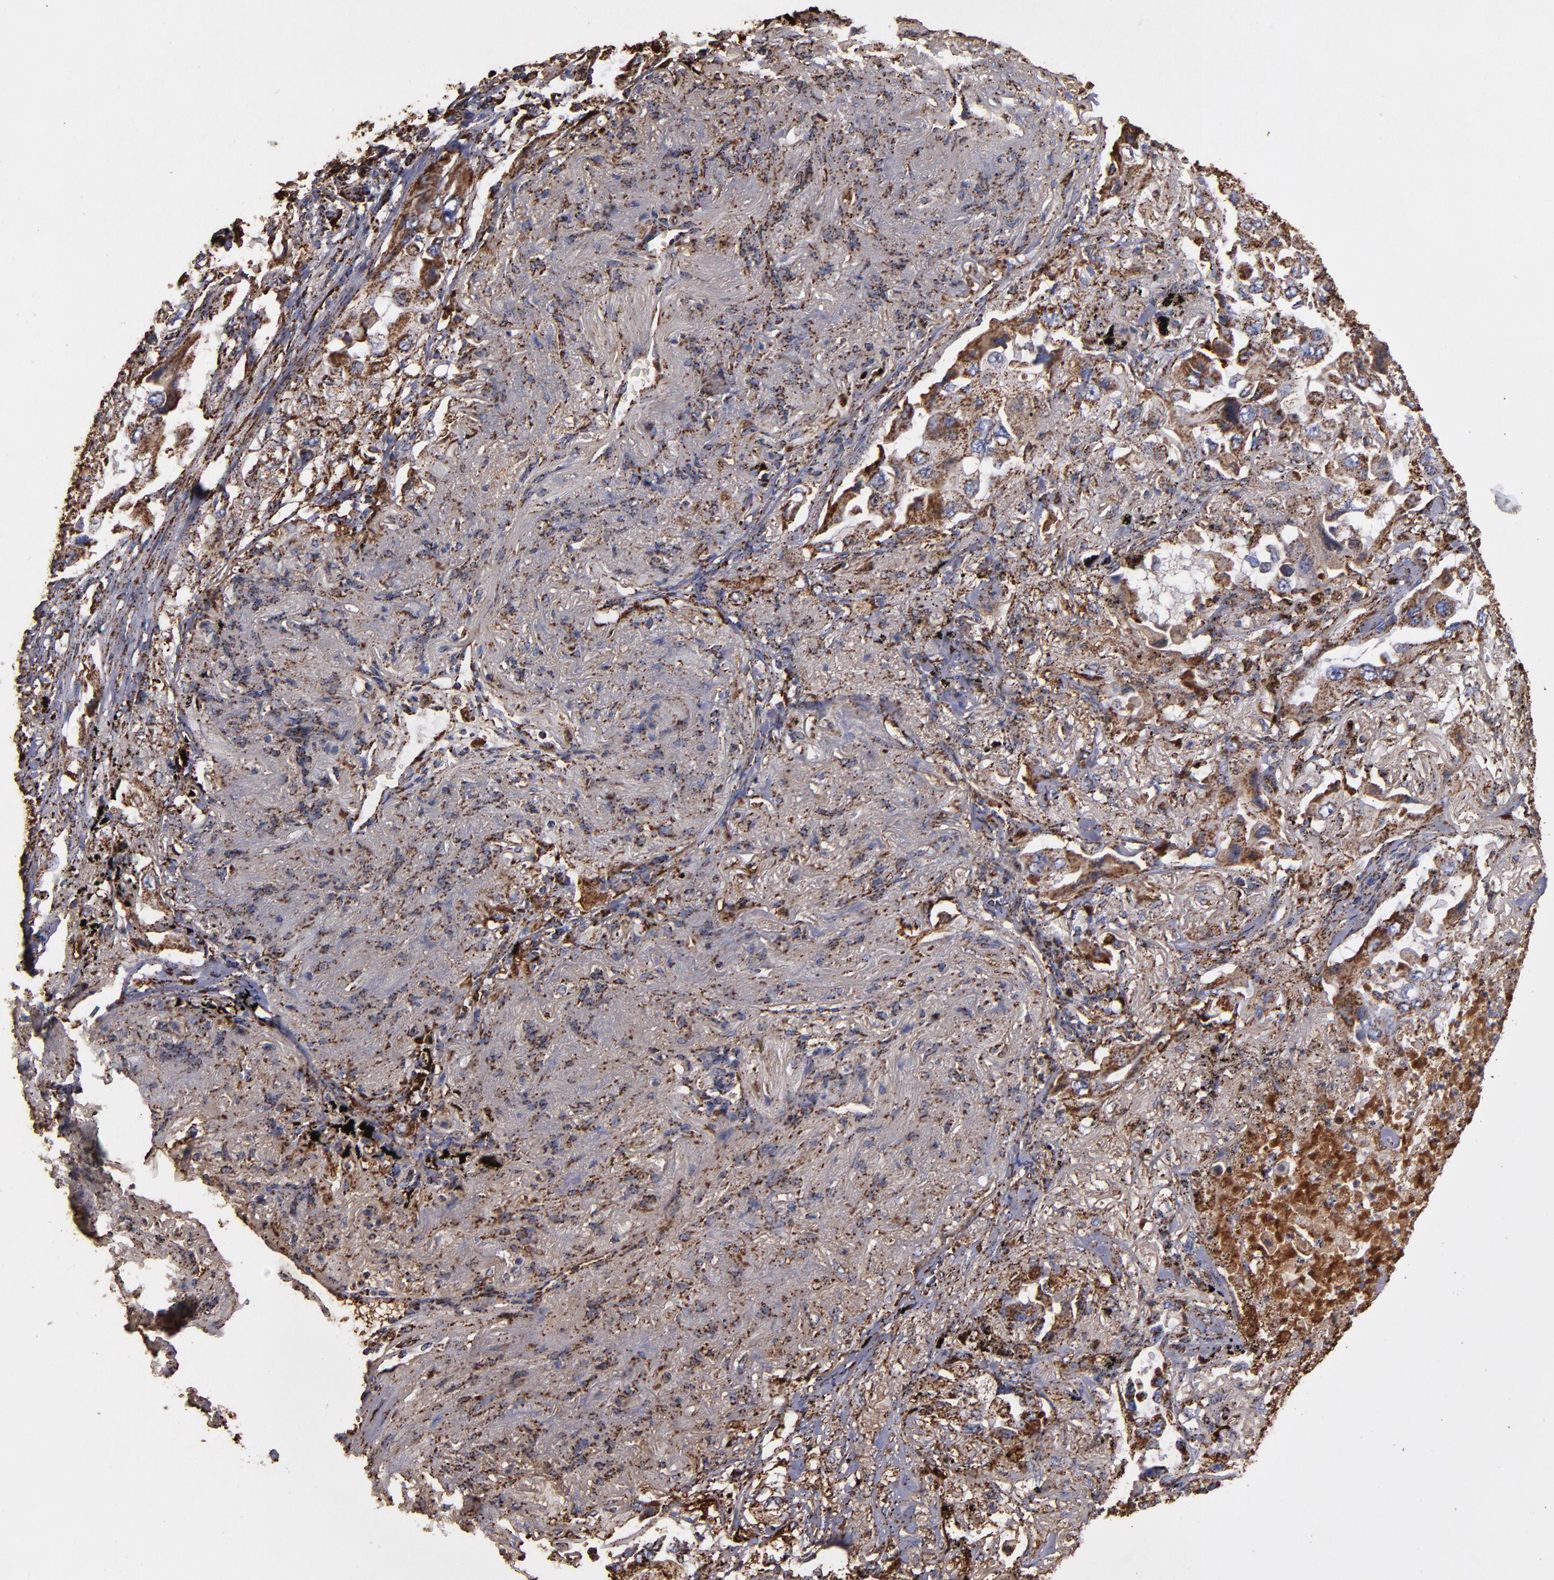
{"staining": {"intensity": "strong", "quantity": ">75%", "location": "cytoplasmic/membranous"}, "tissue": "lung cancer", "cell_type": "Tumor cells", "image_type": "cancer", "snomed": [{"axis": "morphology", "description": "Adenocarcinoma, NOS"}, {"axis": "topography", "description": "Lung"}], "caption": "There is high levels of strong cytoplasmic/membranous positivity in tumor cells of adenocarcinoma (lung), as demonstrated by immunohistochemical staining (brown color).", "gene": "SOD2", "patient": {"sex": "female", "age": 65}}